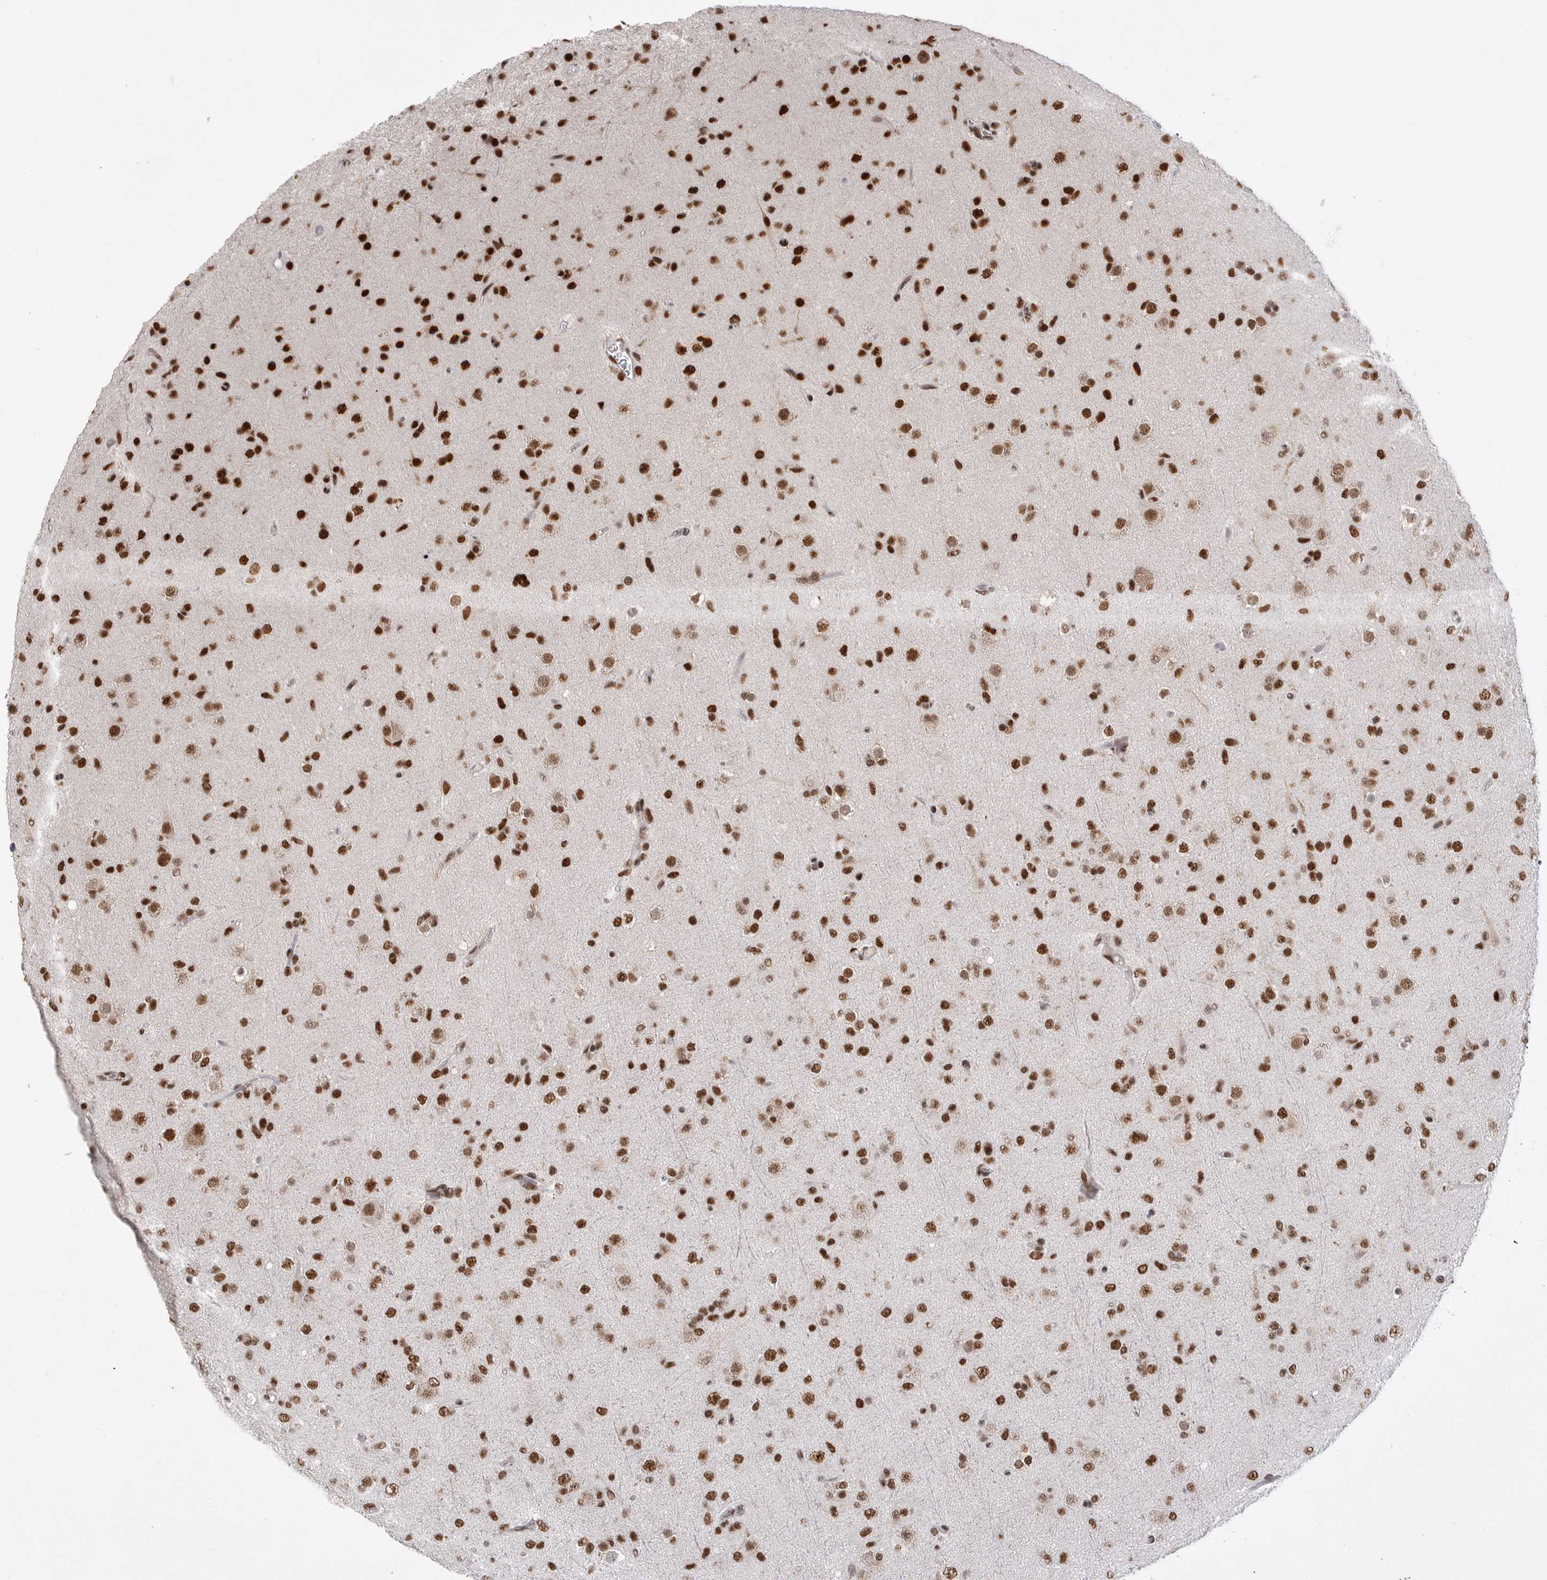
{"staining": {"intensity": "strong", "quantity": ">75%", "location": "nuclear"}, "tissue": "glioma", "cell_type": "Tumor cells", "image_type": "cancer", "snomed": [{"axis": "morphology", "description": "Glioma, malignant, Low grade"}, {"axis": "topography", "description": "Brain"}], "caption": "A high-resolution micrograph shows immunohistochemistry staining of glioma, which reveals strong nuclear staining in about >75% of tumor cells.", "gene": "PPP1R8", "patient": {"sex": "male", "age": 65}}